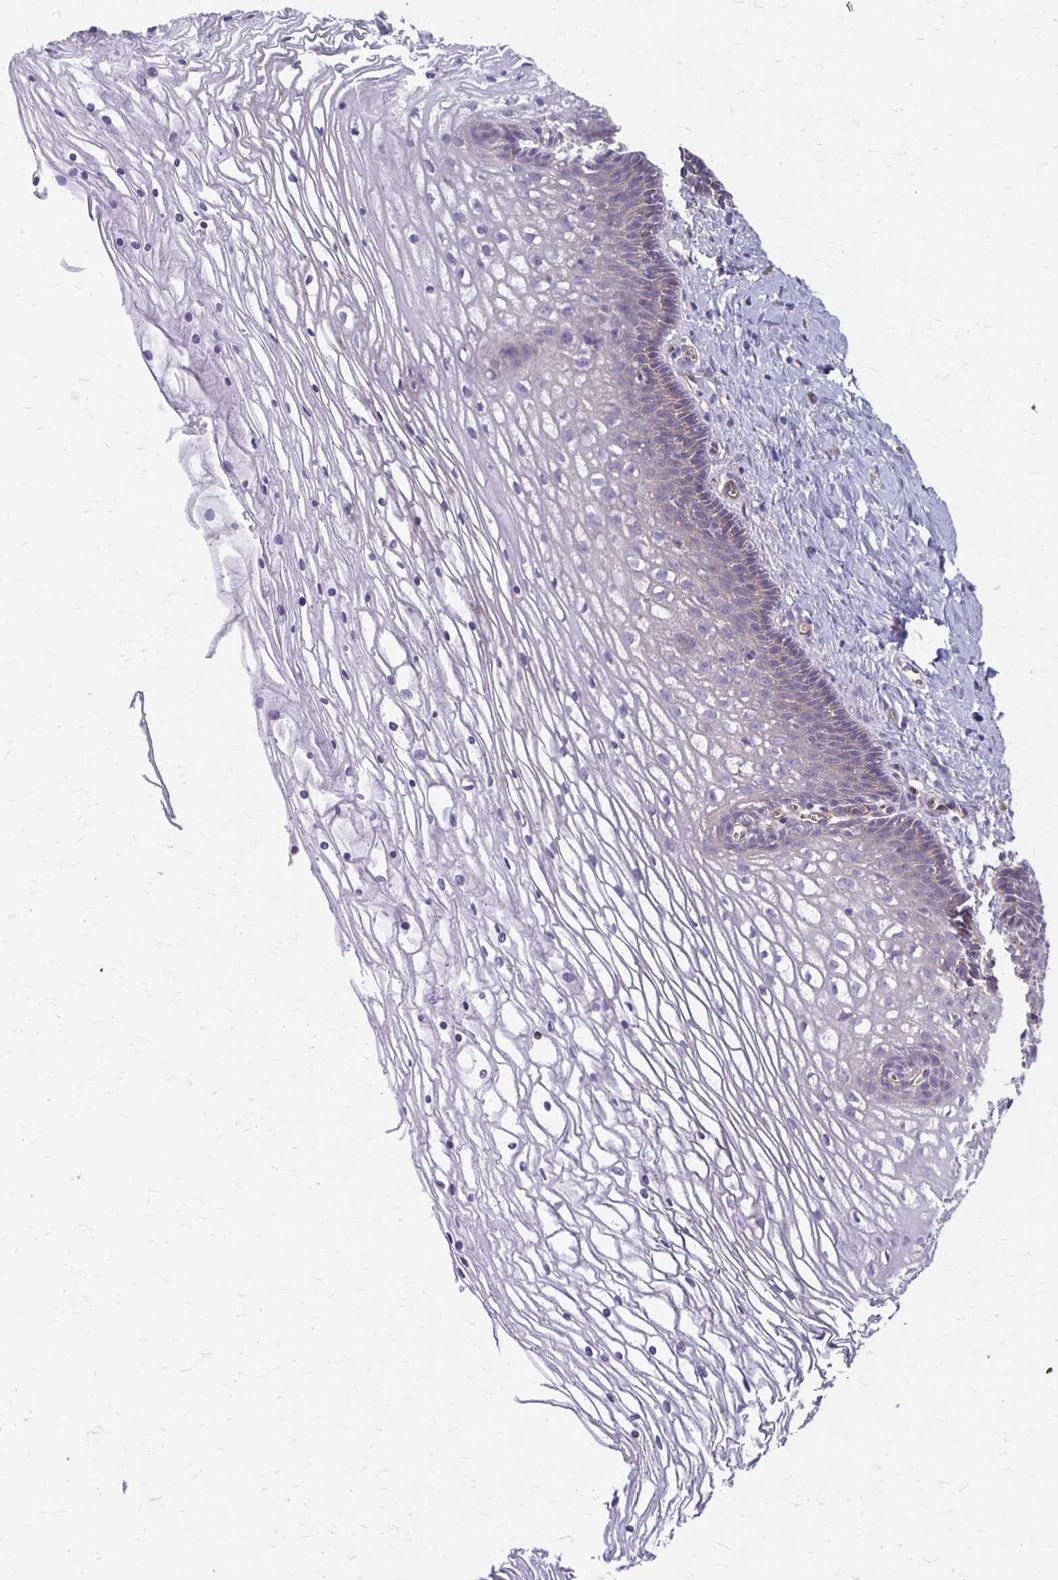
{"staining": {"intensity": "weak", "quantity": ">75%", "location": "cytoplasmic/membranous"}, "tissue": "cervix", "cell_type": "Glandular cells", "image_type": "normal", "snomed": [{"axis": "morphology", "description": "Normal tissue, NOS"}, {"axis": "topography", "description": "Cervix"}], "caption": "An IHC image of normal tissue is shown. Protein staining in brown highlights weak cytoplasmic/membranous positivity in cervix within glandular cells. The staining was performed using DAB to visualize the protein expression in brown, while the nuclei were stained in blue with hematoxylin (Magnification: 20x).", "gene": "PPP1R3E", "patient": {"sex": "female", "age": 36}}